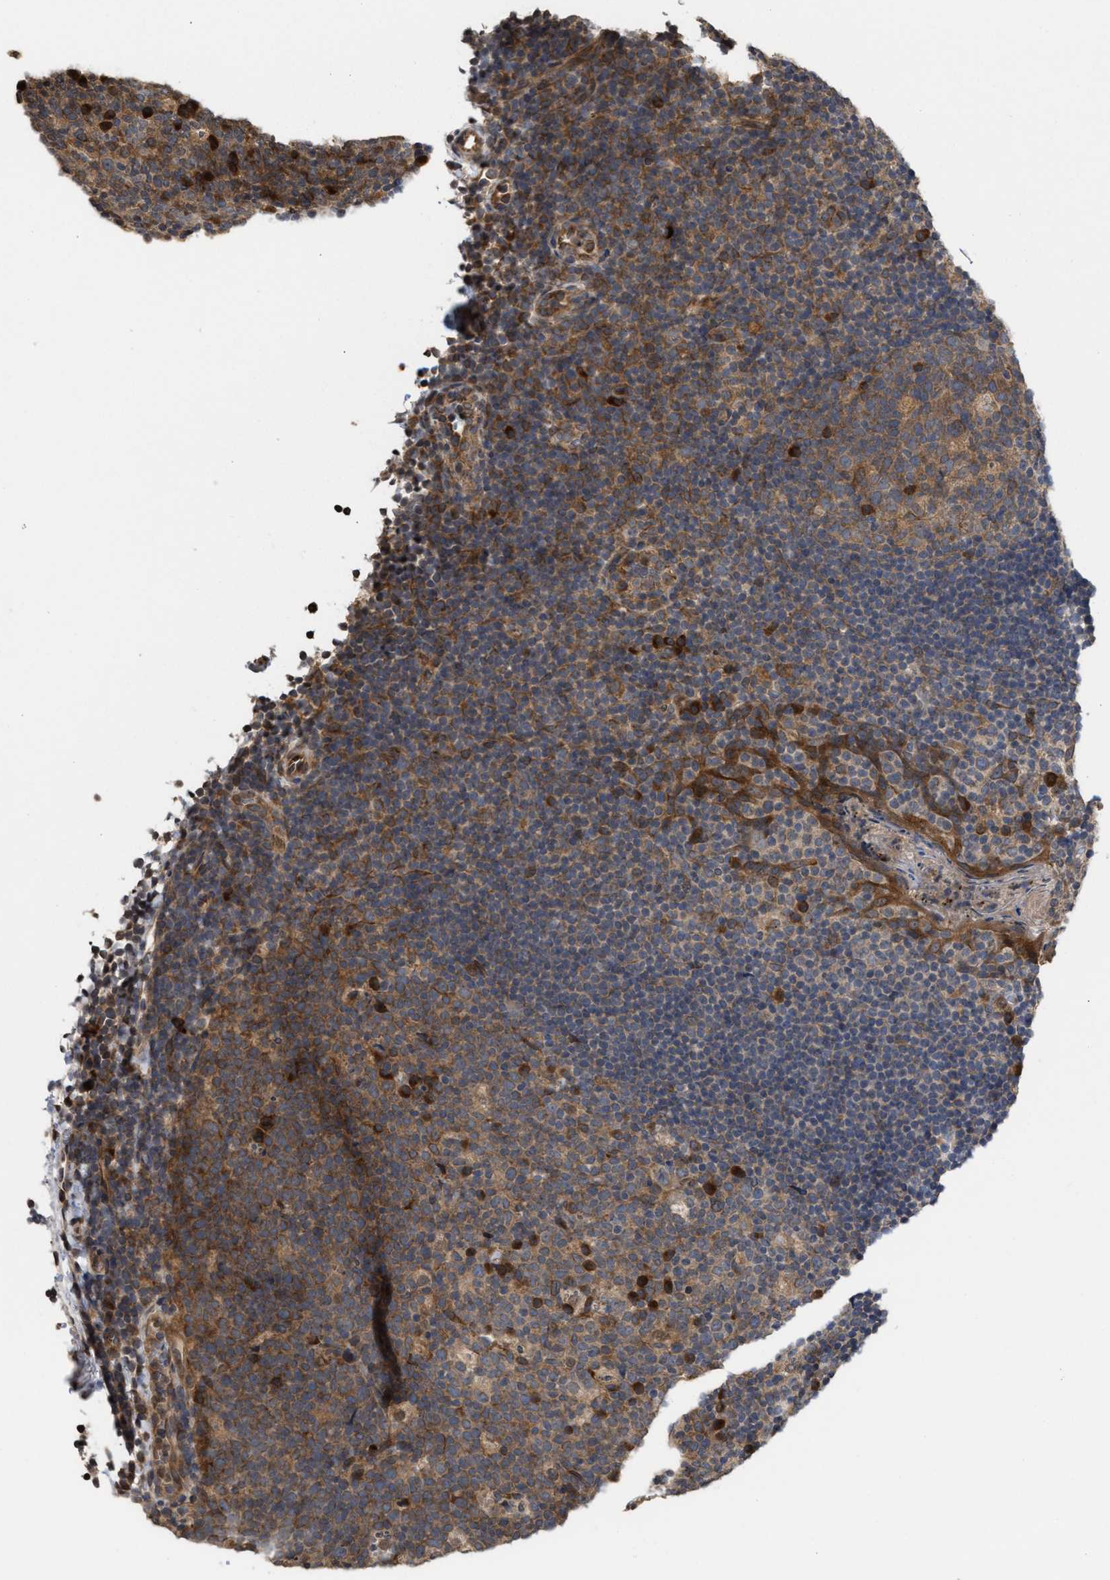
{"staining": {"intensity": "moderate", "quantity": ">75%", "location": "cytoplasmic/membranous"}, "tissue": "tonsil", "cell_type": "Germinal center cells", "image_type": "normal", "snomed": [{"axis": "morphology", "description": "Normal tissue, NOS"}, {"axis": "topography", "description": "Tonsil"}], "caption": "Protein staining shows moderate cytoplasmic/membranous positivity in about >75% of germinal center cells in normal tonsil. The staining was performed using DAB (3,3'-diaminobenzidine) to visualize the protein expression in brown, while the nuclei were stained in blue with hematoxylin (Magnification: 20x).", "gene": "SAR1A", "patient": {"sex": "male", "age": 17}}